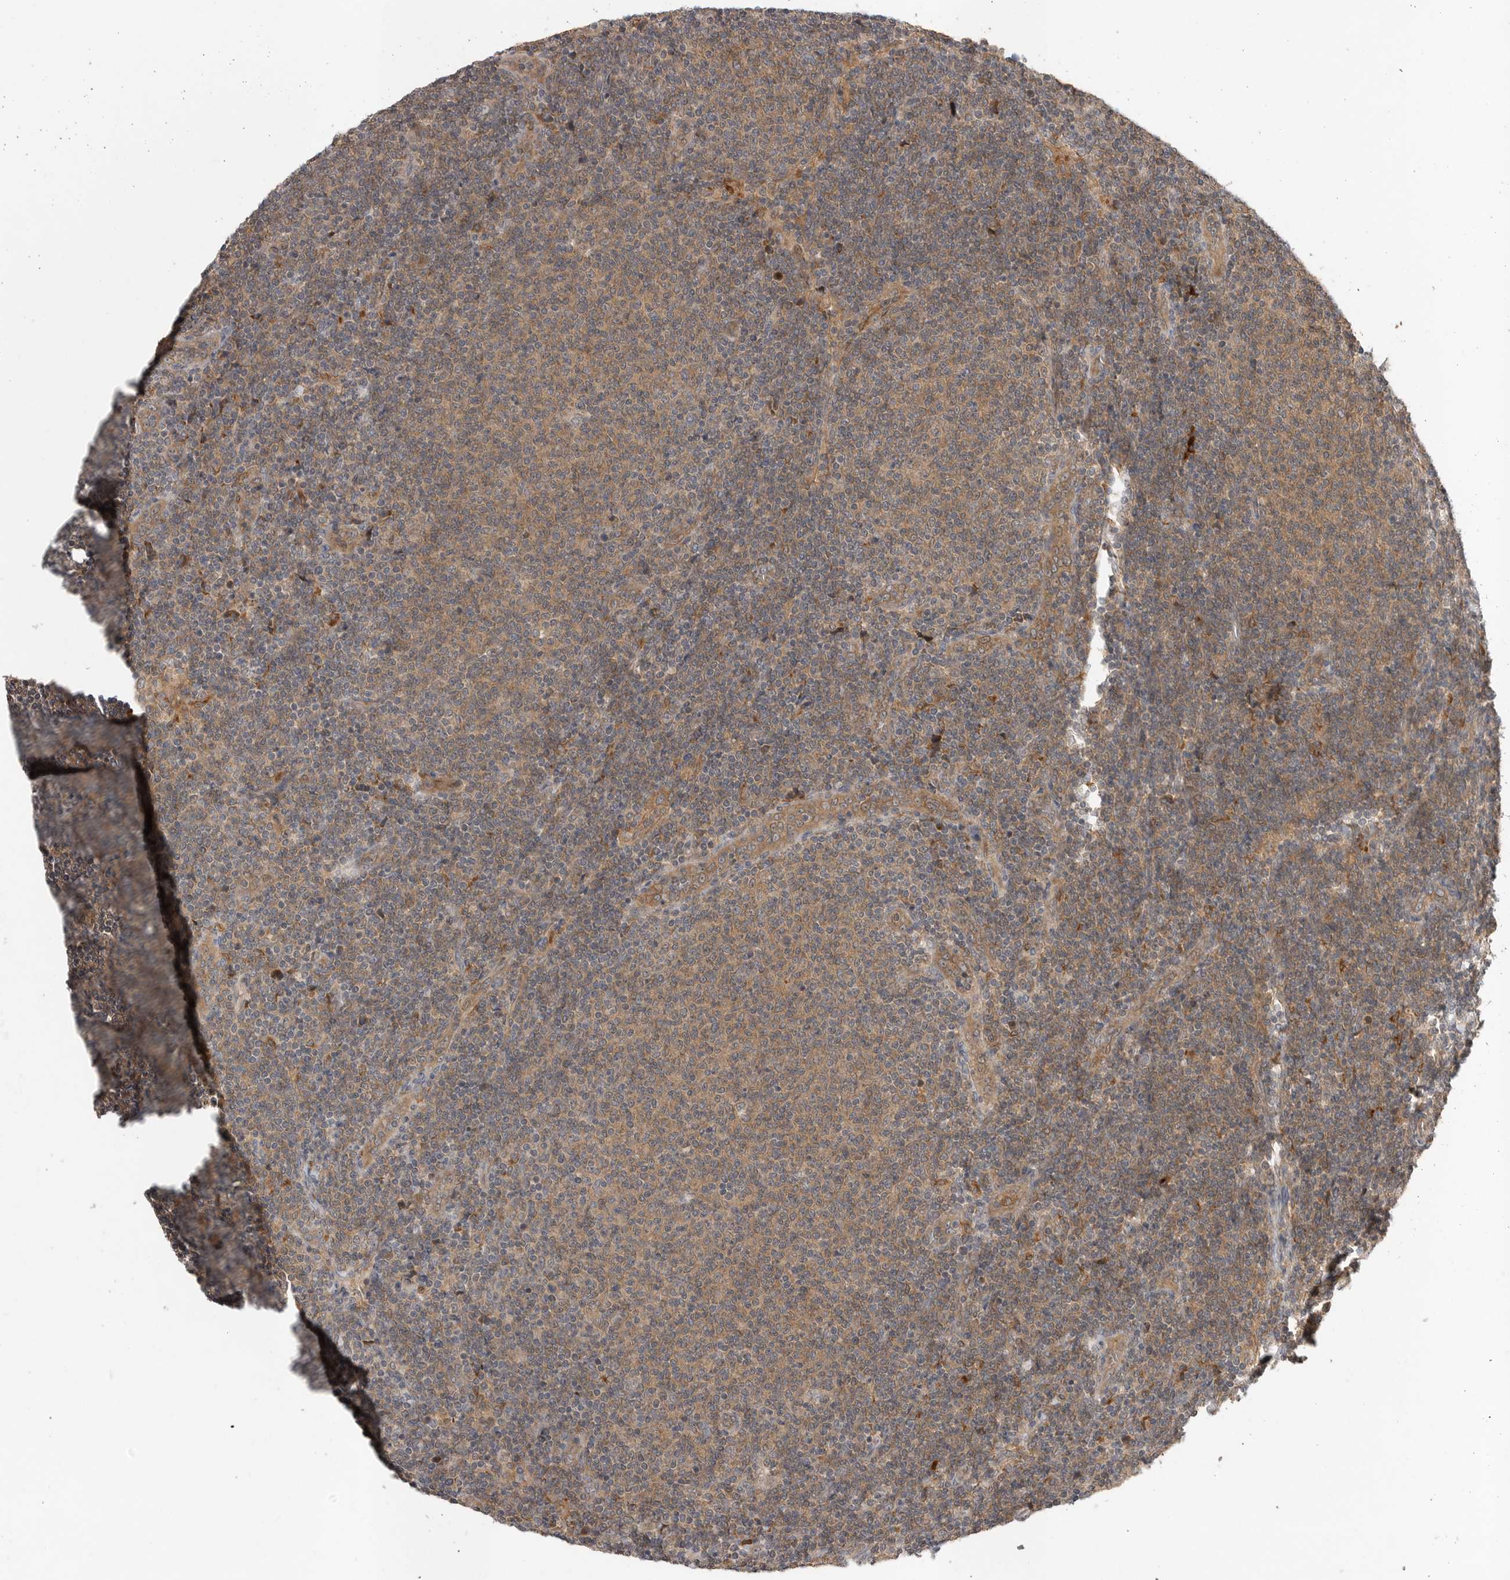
{"staining": {"intensity": "moderate", "quantity": ">75%", "location": "cytoplasmic/membranous"}, "tissue": "lymphoma", "cell_type": "Tumor cells", "image_type": "cancer", "snomed": [{"axis": "morphology", "description": "Malignant lymphoma, non-Hodgkin's type, Low grade"}, {"axis": "topography", "description": "Lymph node"}], "caption": "Protein staining of lymphoma tissue demonstrates moderate cytoplasmic/membranous expression in approximately >75% of tumor cells.", "gene": "OSBPL9", "patient": {"sex": "male", "age": 66}}